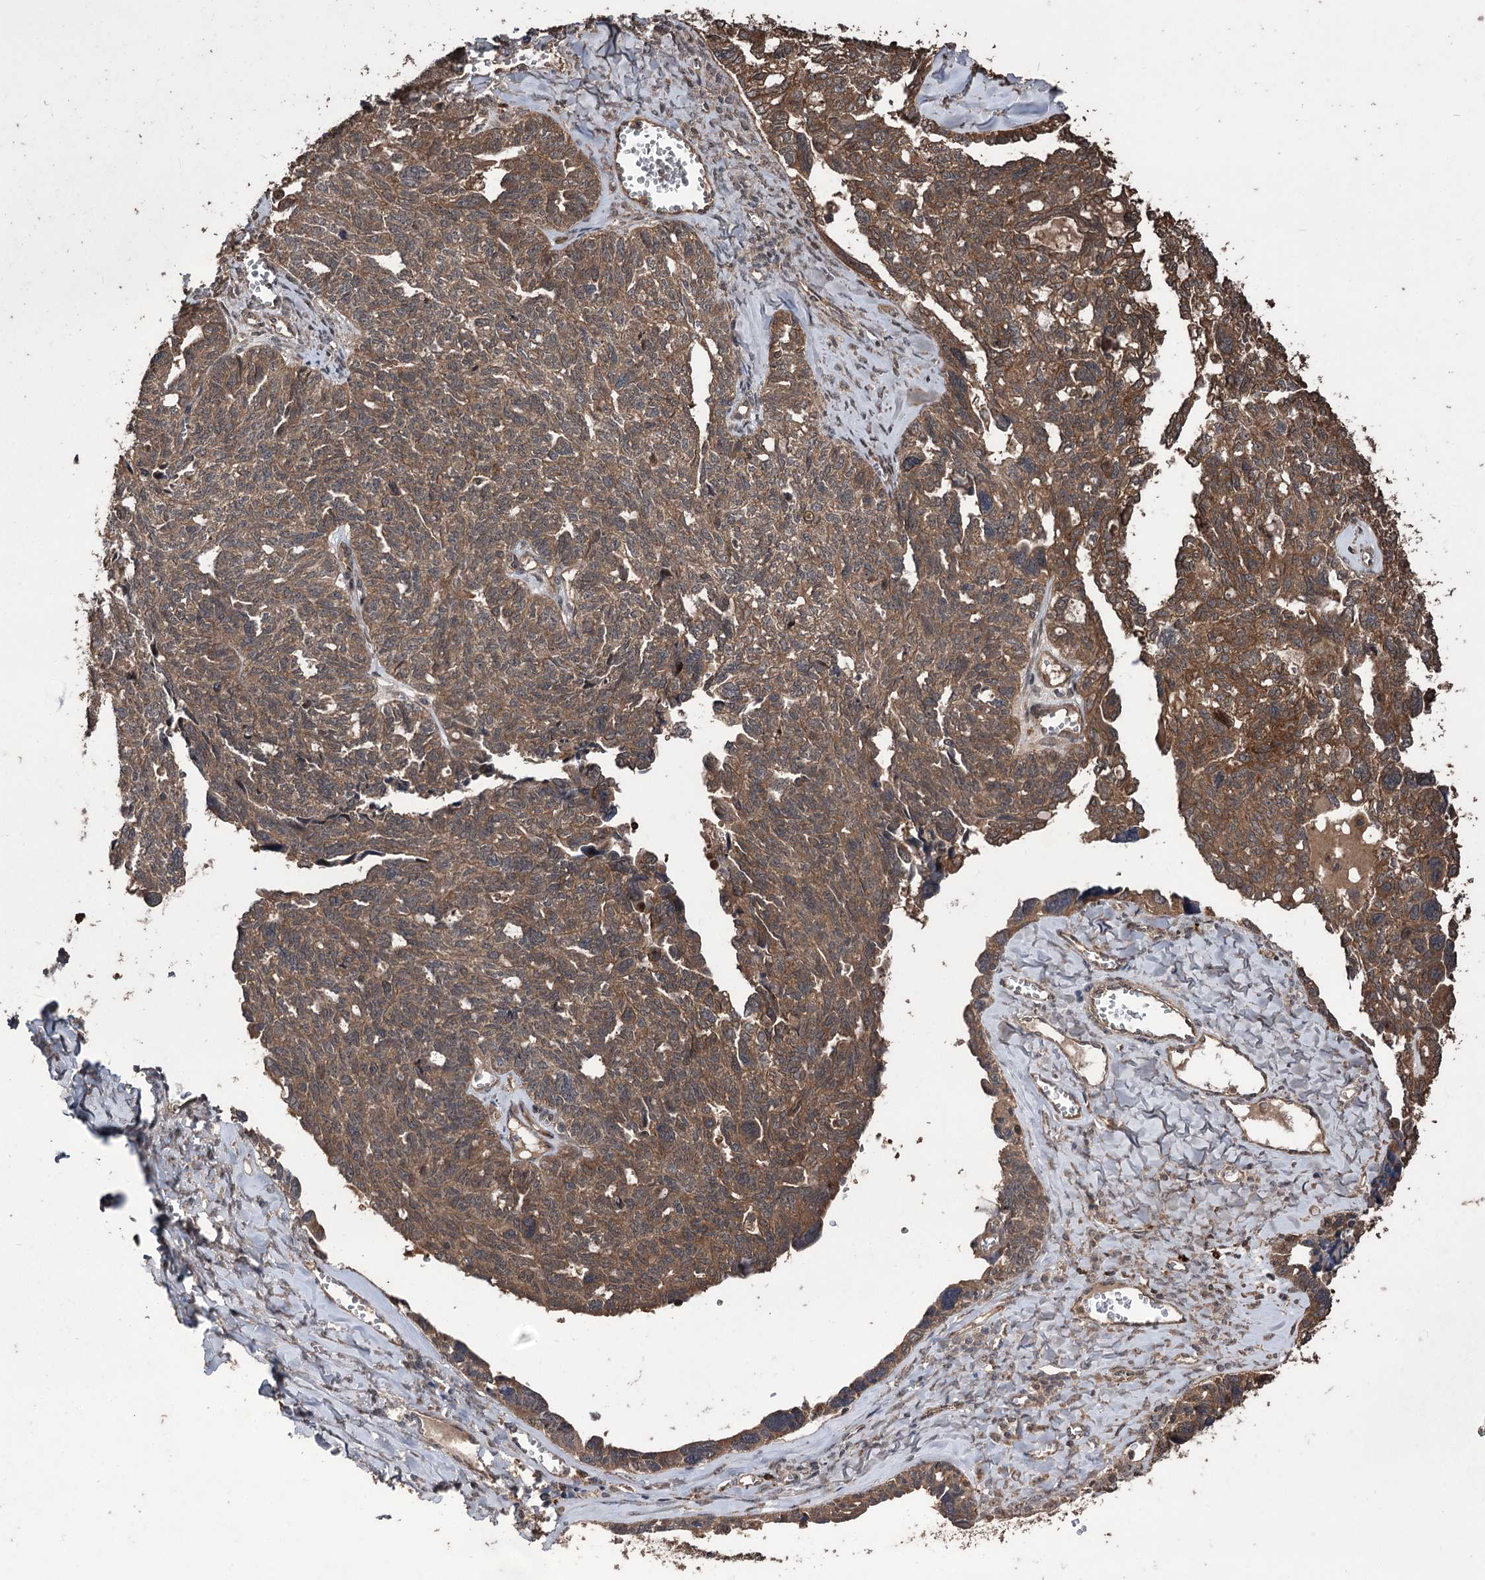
{"staining": {"intensity": "moderate", "quantity": ">75%", "location": "cytoplasmic/membranous"}, "tissue": "ovarian cancer", "cell_type": "Tumor cells", "image_type": "cancer", "snomed": [{"axis": "morphology", "description": "Cystadenocarcinoma, serous, NOS"}, {"axis": "topography", "description": "Ovary"}], "caption": "A medium amount of moderate cytoplasmic/membranous staining is present in approximately >75% of tumor cells in ovarian cancer (serous cystadenocarcinoma) tissue.", "gene": "RASSF3", "patient": {"sex": "female", "age": 79}}